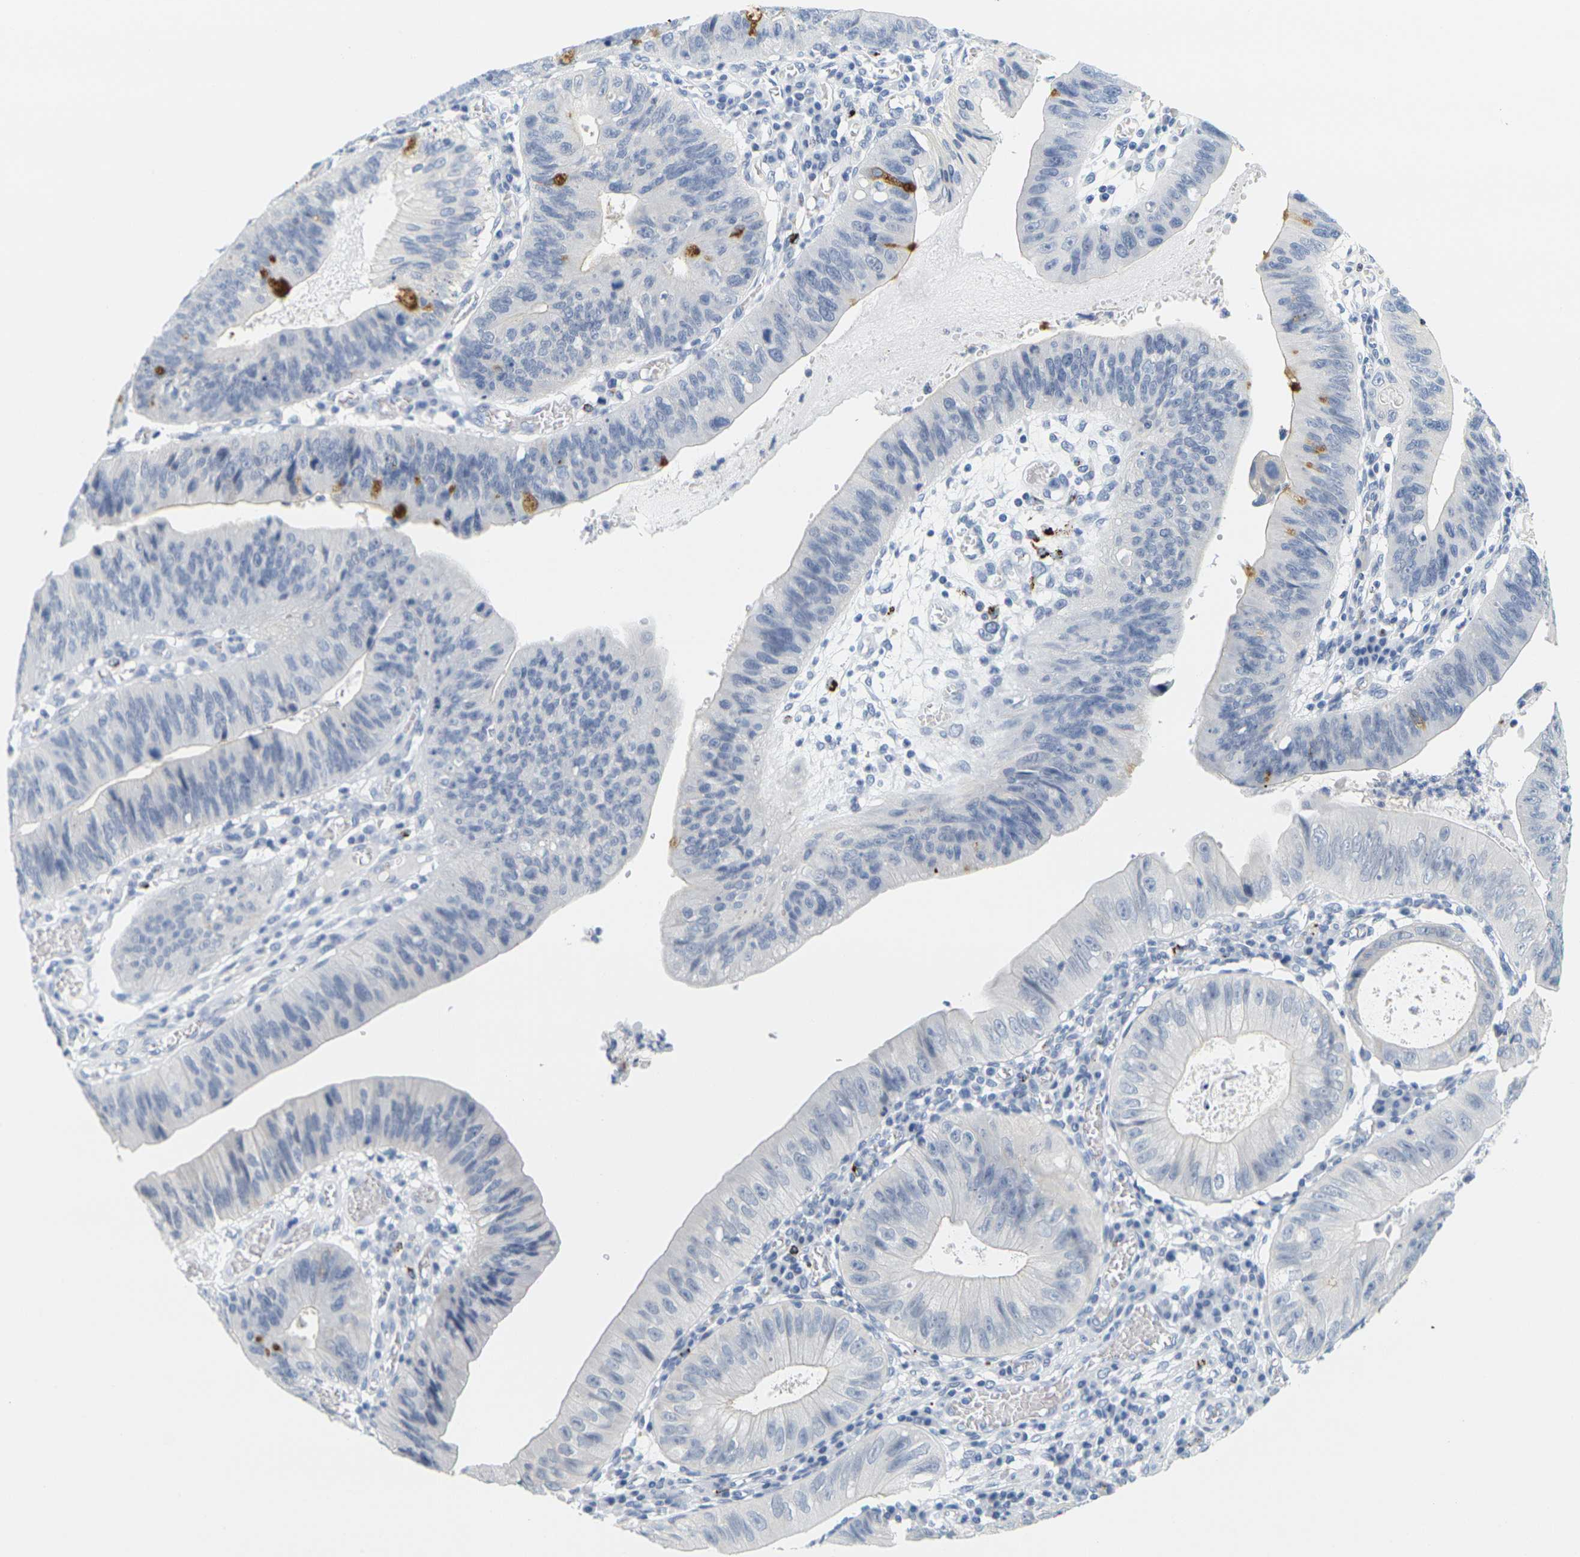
{"staining": {"intensity": "strong", "quantity": "<25%", "location": "cytoplasmic/membranous"}, "tissue": "stomach cancer", "cell_type": "Tumor cells", "image_type": "cancer", "snomed": [{"axis": "morphology", "description": "Adenocarcinoma, NOS"}, {"axis": "topography", "description": "Stomach"}], "caption": "Tumor cells reveal strong cytoplasmic/membranous expression in approximately <25% of cells in stomach adenocarcinoma.", "gene": "HLA-DOB", "patient": {"sex": "male", "age": 59}}